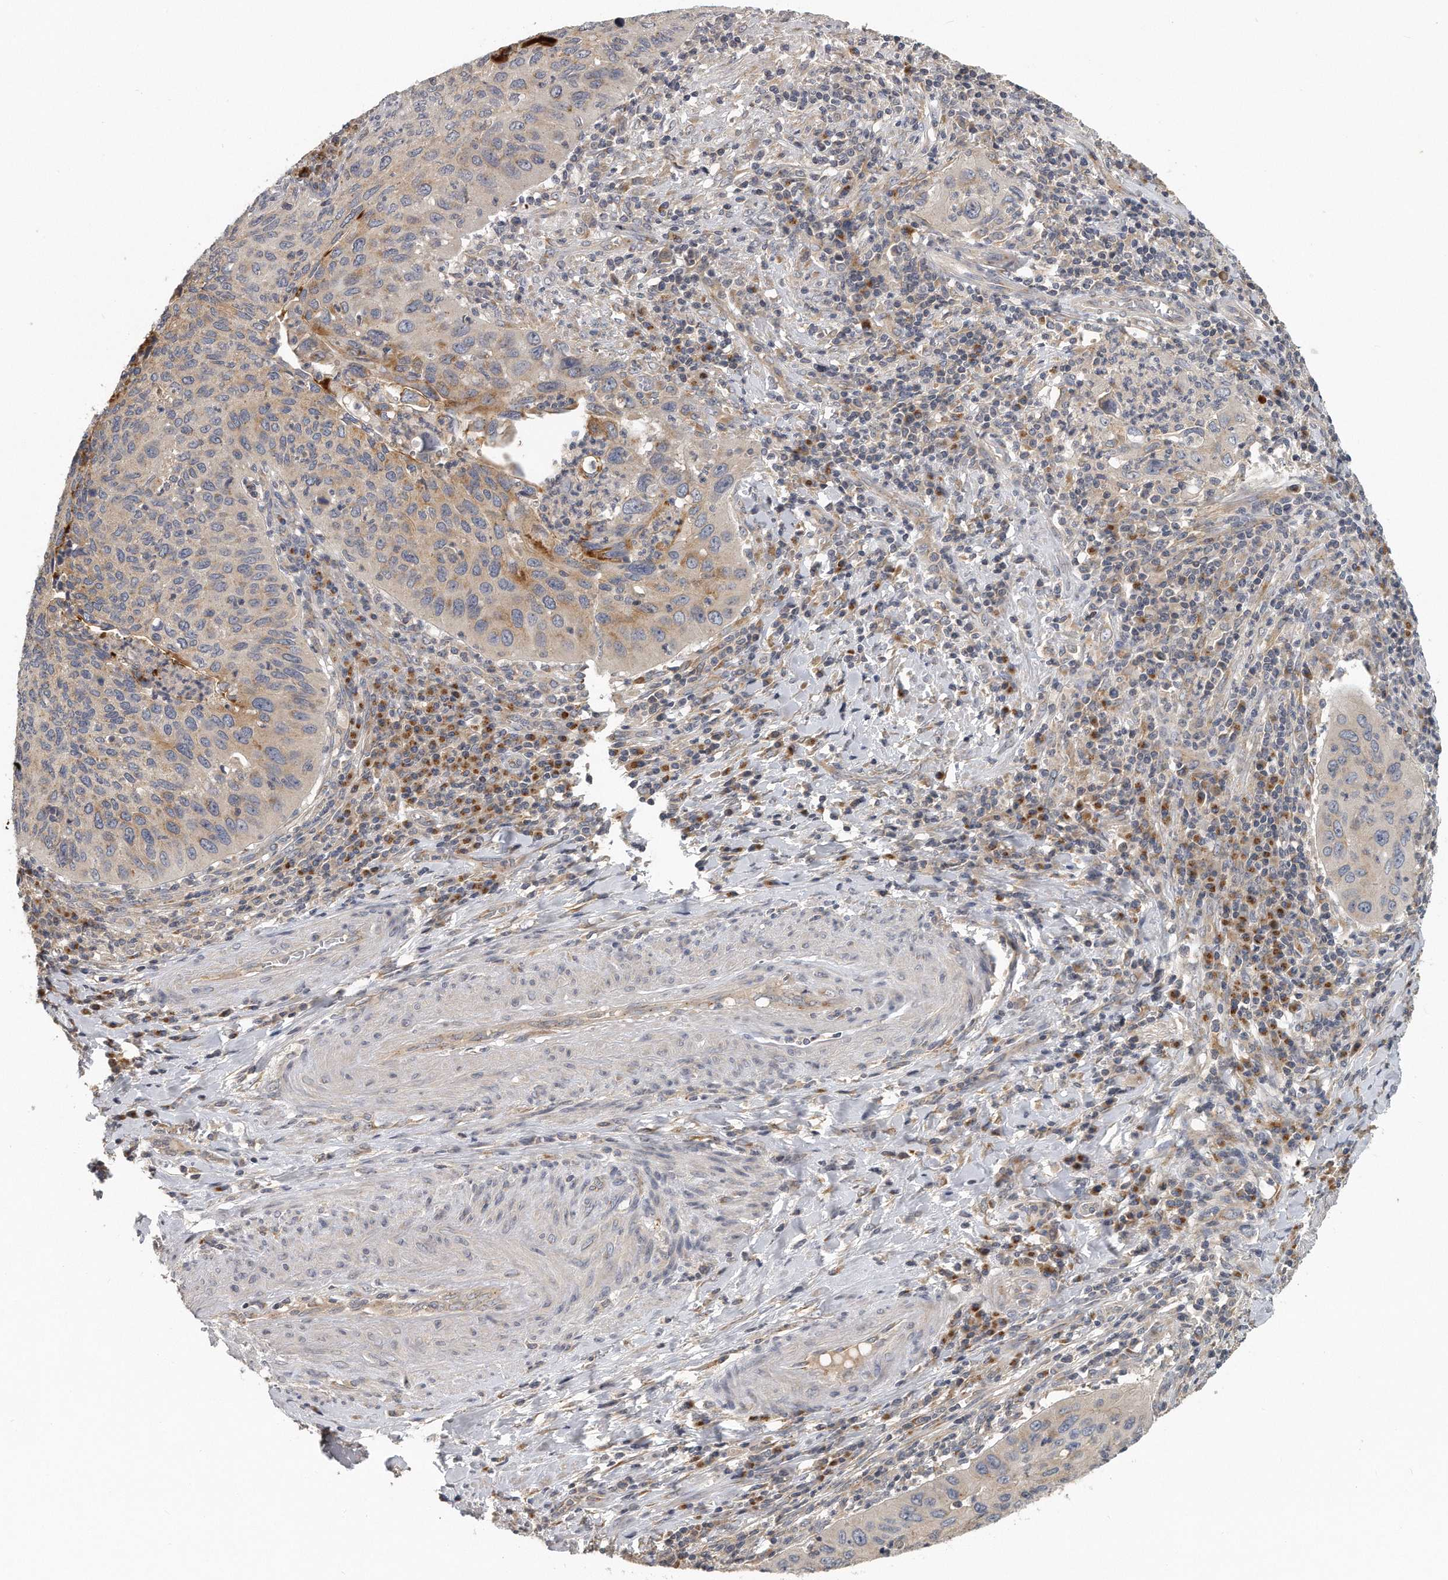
{"staining": {"intensity": "weak", "quantity": "<25%", "location": "cytoplasmic/membranous"}, "tissue": "cervical cancer", "cell_type": "Tumor cells", "image_type": "cancer", "snomed": [{"axis": "morphology", "description": "Squamous cell carcinoma, NOS"}, {"axis": "topography", "description": "Cervix"}], "caption": "Tumor cells show no significant staining in cervical cancer.", "gene": "TRAPPC14", "patient": {"sex": "female", "age": 38}}